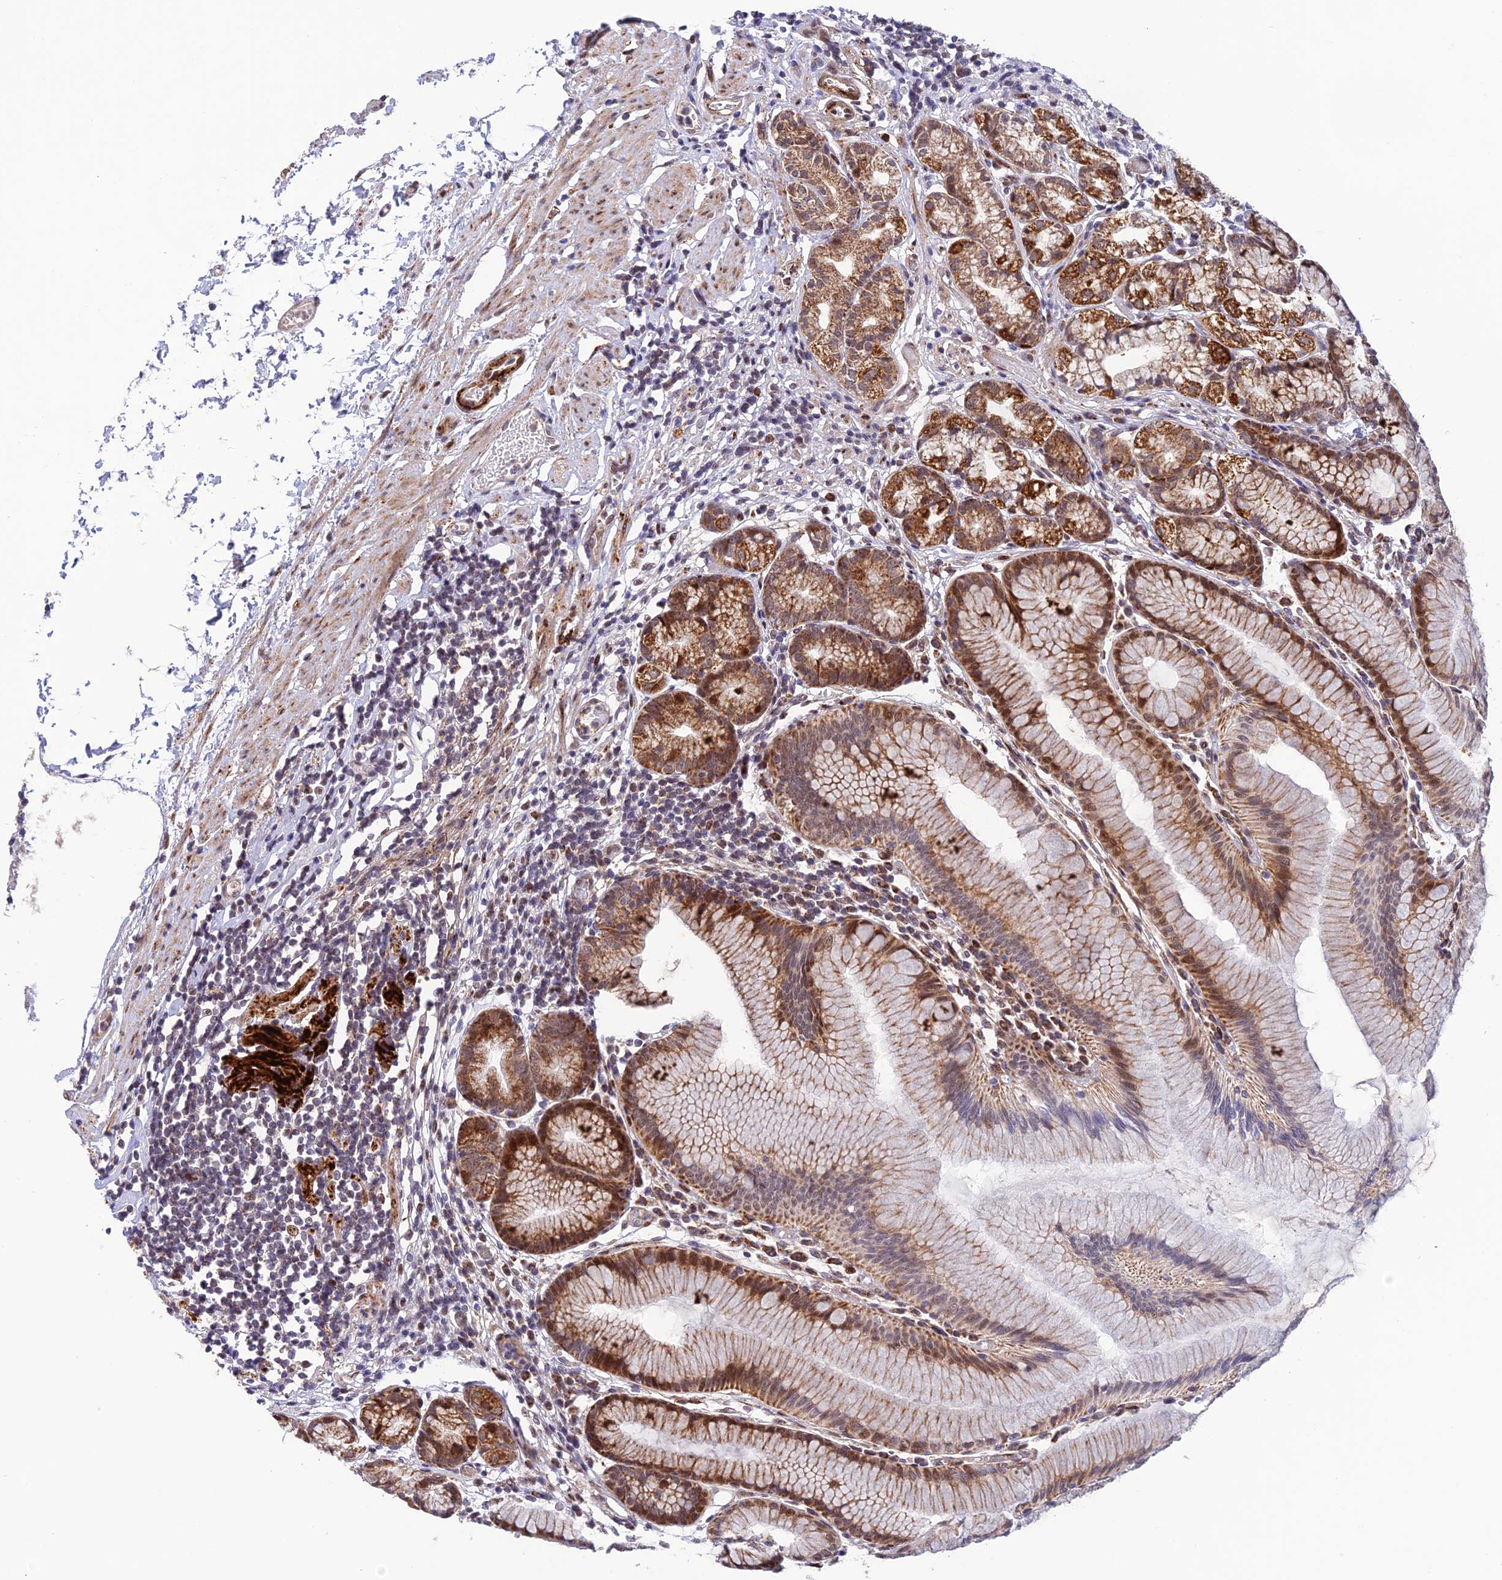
{"staining": {"intensity": "strong", "quantity": "25%-75%", "location": "cytoplasmic/membranous"}, "tissue": "stomach", "cell_type": "Glandular cells", "image_type": "normal", "snomed": [{"axis": "morphology", "description": "Normal tissue, NOS"}, {"axis": "topography", "description": "Stomach"}], "caption": "Glandular cells show high levels of strong cytoplasmic/membranous positivity in about 25%-75% of cells in unremarkable stomach. The staining was performed using DAB (3,3'-diaminobenzidine) to visualize the protein expression in brown, while the nuclei were stained in blue with hematoxylin (Magnification: 20x).", "gene": "WDR55", "patient": {"sex": "female", "age": 57}}